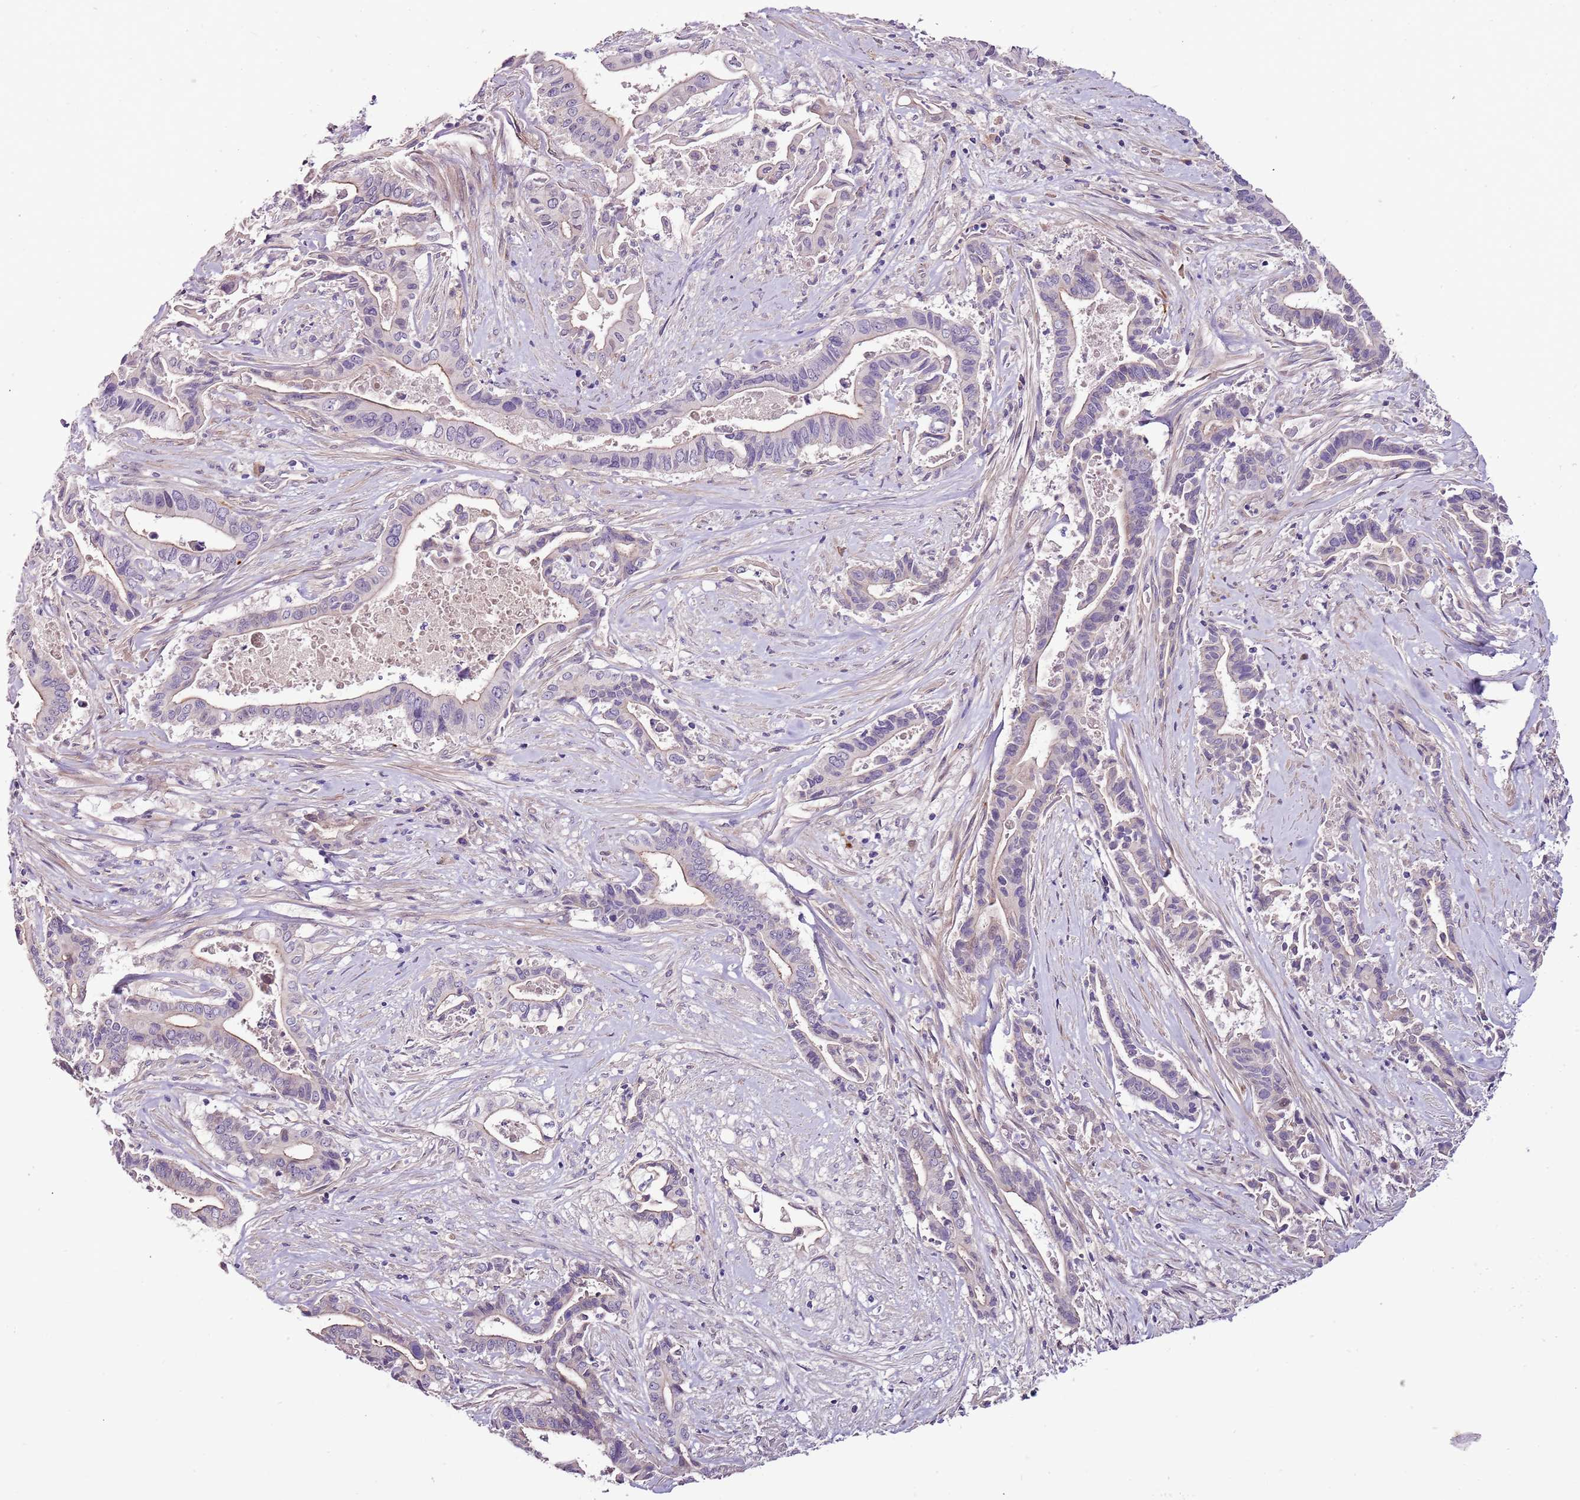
{"staining": {"intensity": "weak", "quantity": "25%-75%", "location": "cytoplasmic/membranous"}, "tissue": "pancreatic cancer", "cell_type": "Tumor cells", "image_type": "cancer", "snomed": [{"axis": "morphology", "description": "Adenocarcinoma, NOS"}, {"axis": "topography", "description": "Pancreas"}], "caption": "This is a micrograph of IHC staining of pancreatic cancer, which shows weak positivity in the cytoplasmic/membranous of tumor cells.", "gene": "NKX2-3", "patient": {"sex": "female", "age": 77}}